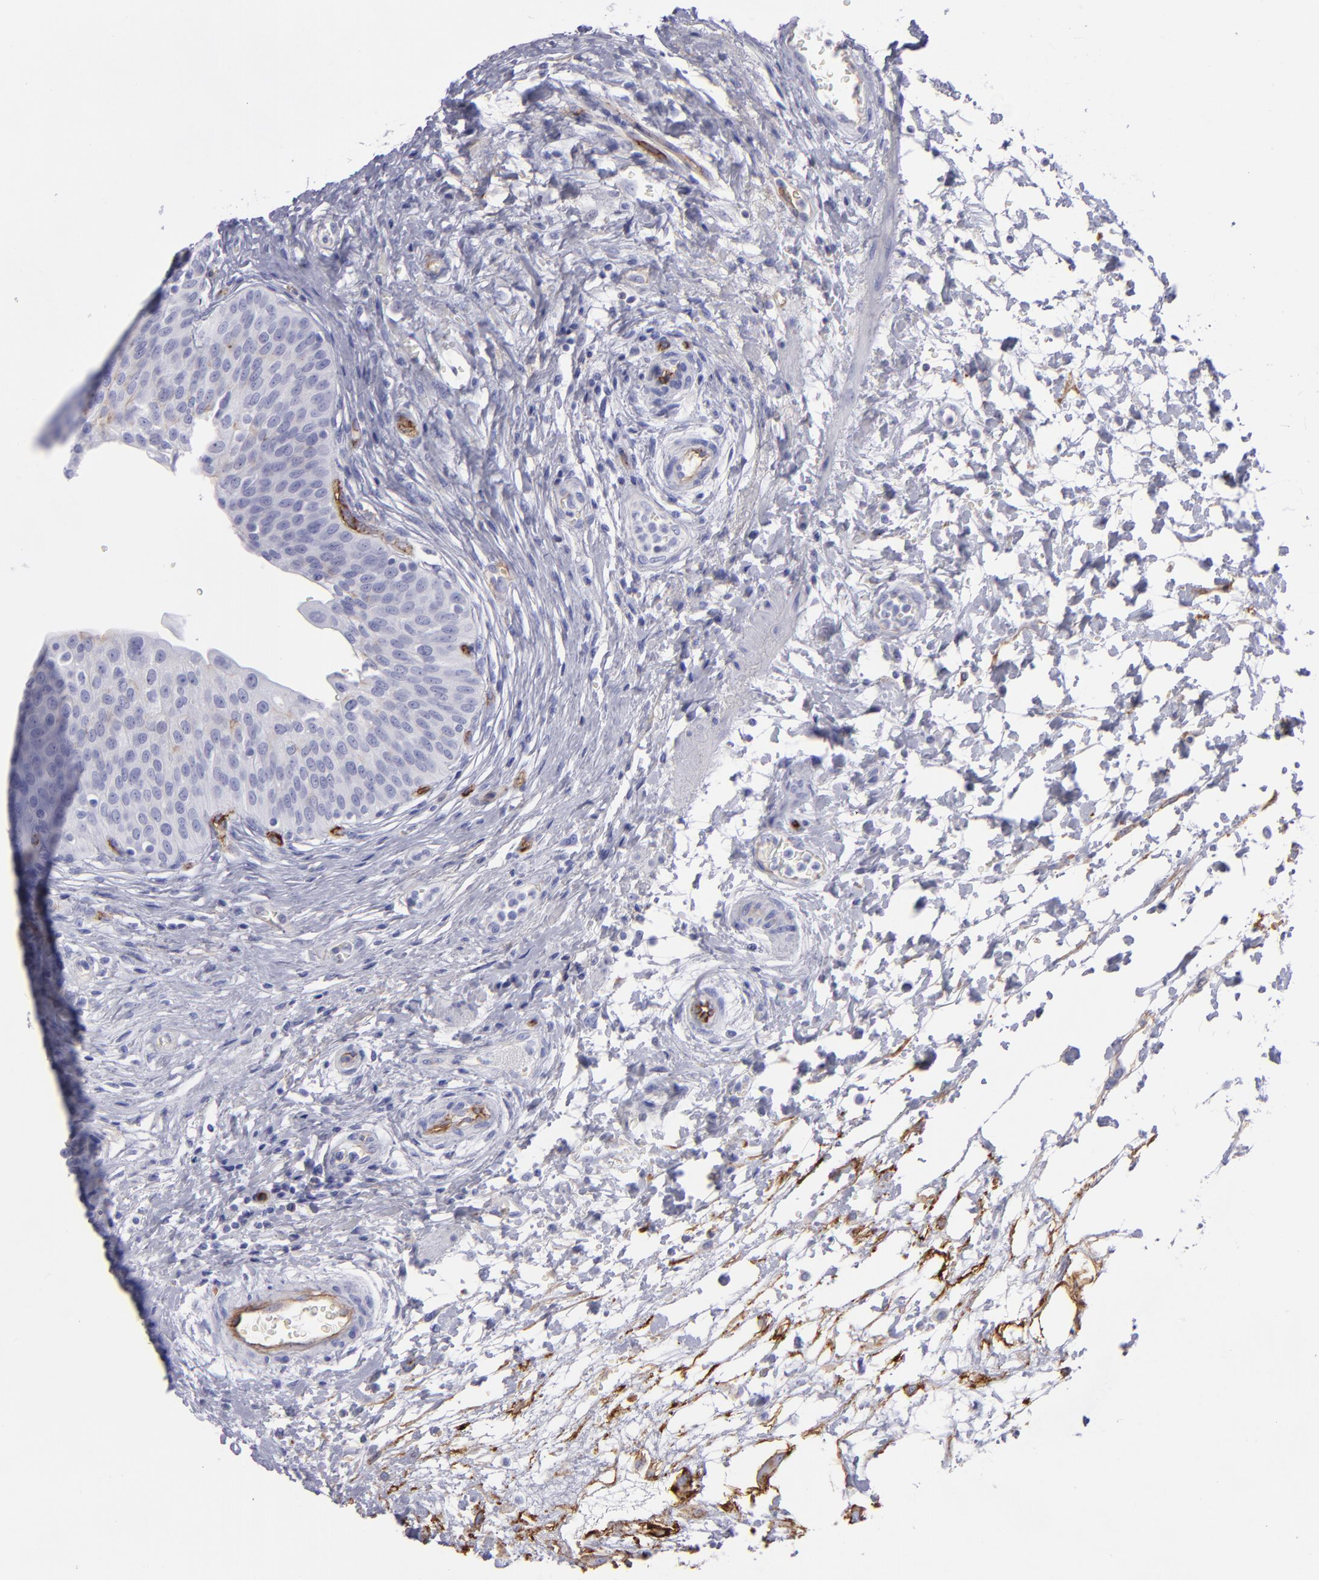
{"staining": {"intensity": "moderate", "quantity": "<25%", "location": "cytoplasmic/membranous"}, "tissue": "urinary bladder", "cell_type": "Urothelial cells", "image_type": "normal", "snomed": [{"axis": "morphology", "description": "Normal tissue, NOS"}, {"axis": "topography", "description": "Smooth muscle"}, {"axis": "topography", "description": "Urinary bladder"}], "caption": "Immunohistochemistry (IHC) micrograph of unremarkable human urinary bladder stained for a protein (brown), which reveals low levels of moderate cytoplasmic/membranous positivity in about <25% of urothelial cells.", "gene": "ACE", "patient": {"sex": "male", "age": 35}}